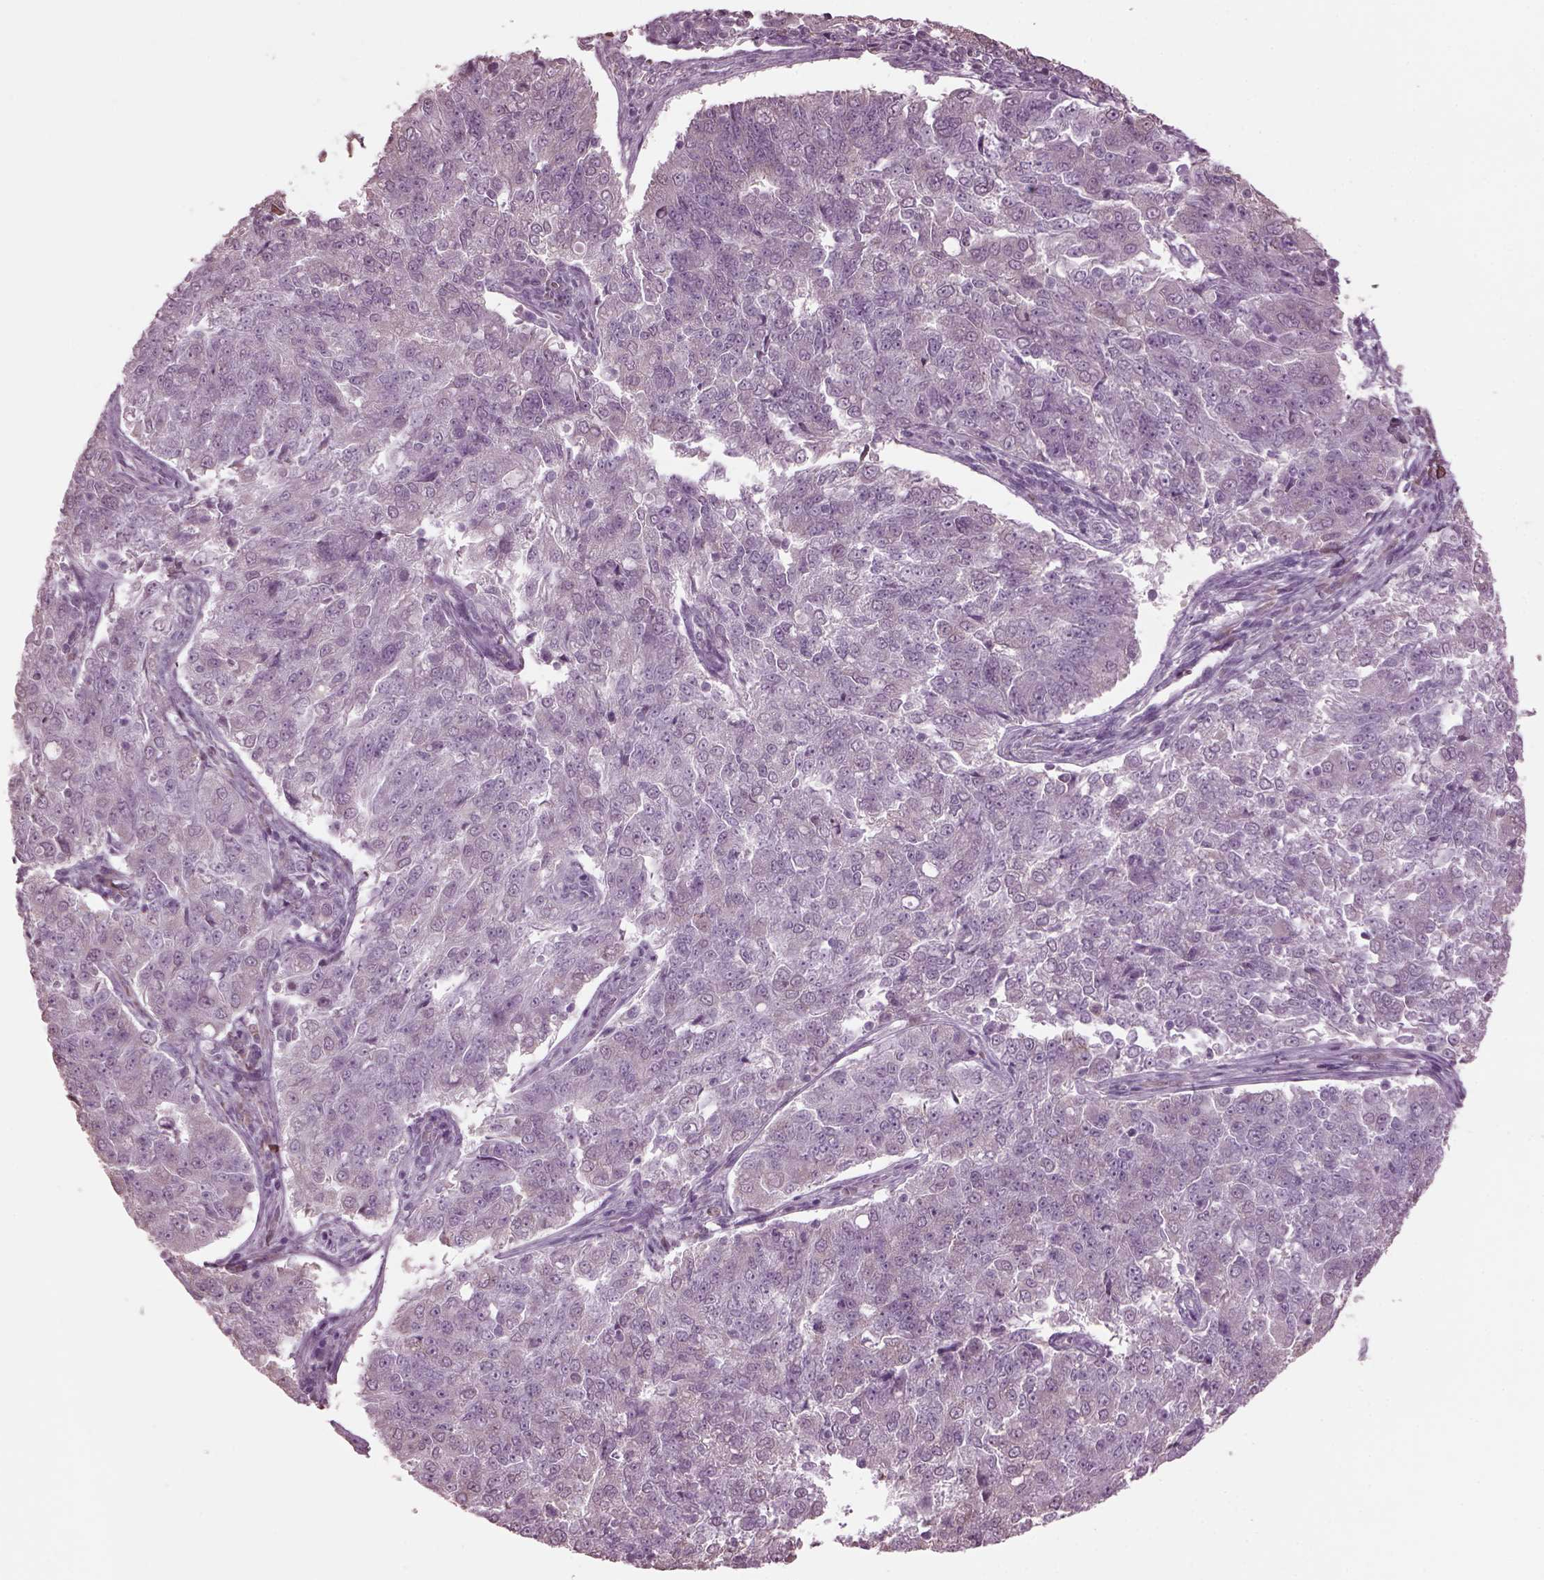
{"staining": {"intensity": "negative", "quantity": "none", "location": "none"}, "tissue": "endometrial cancer", "cell_type": "Tumor cells", "image_type": "cancer", "snomed": [{"axis": "morphology", "description": "Adenocarcinoma, NOS"}, {"axis": "topography", "description": "Endometrium"}], "caption": "This is a micrograph of immunohistochemistry staining of endometrial cancer, which shows no staining in tumor cells.", "gene": "CABP5", "patient": {"sex": "female", "age": 43}}